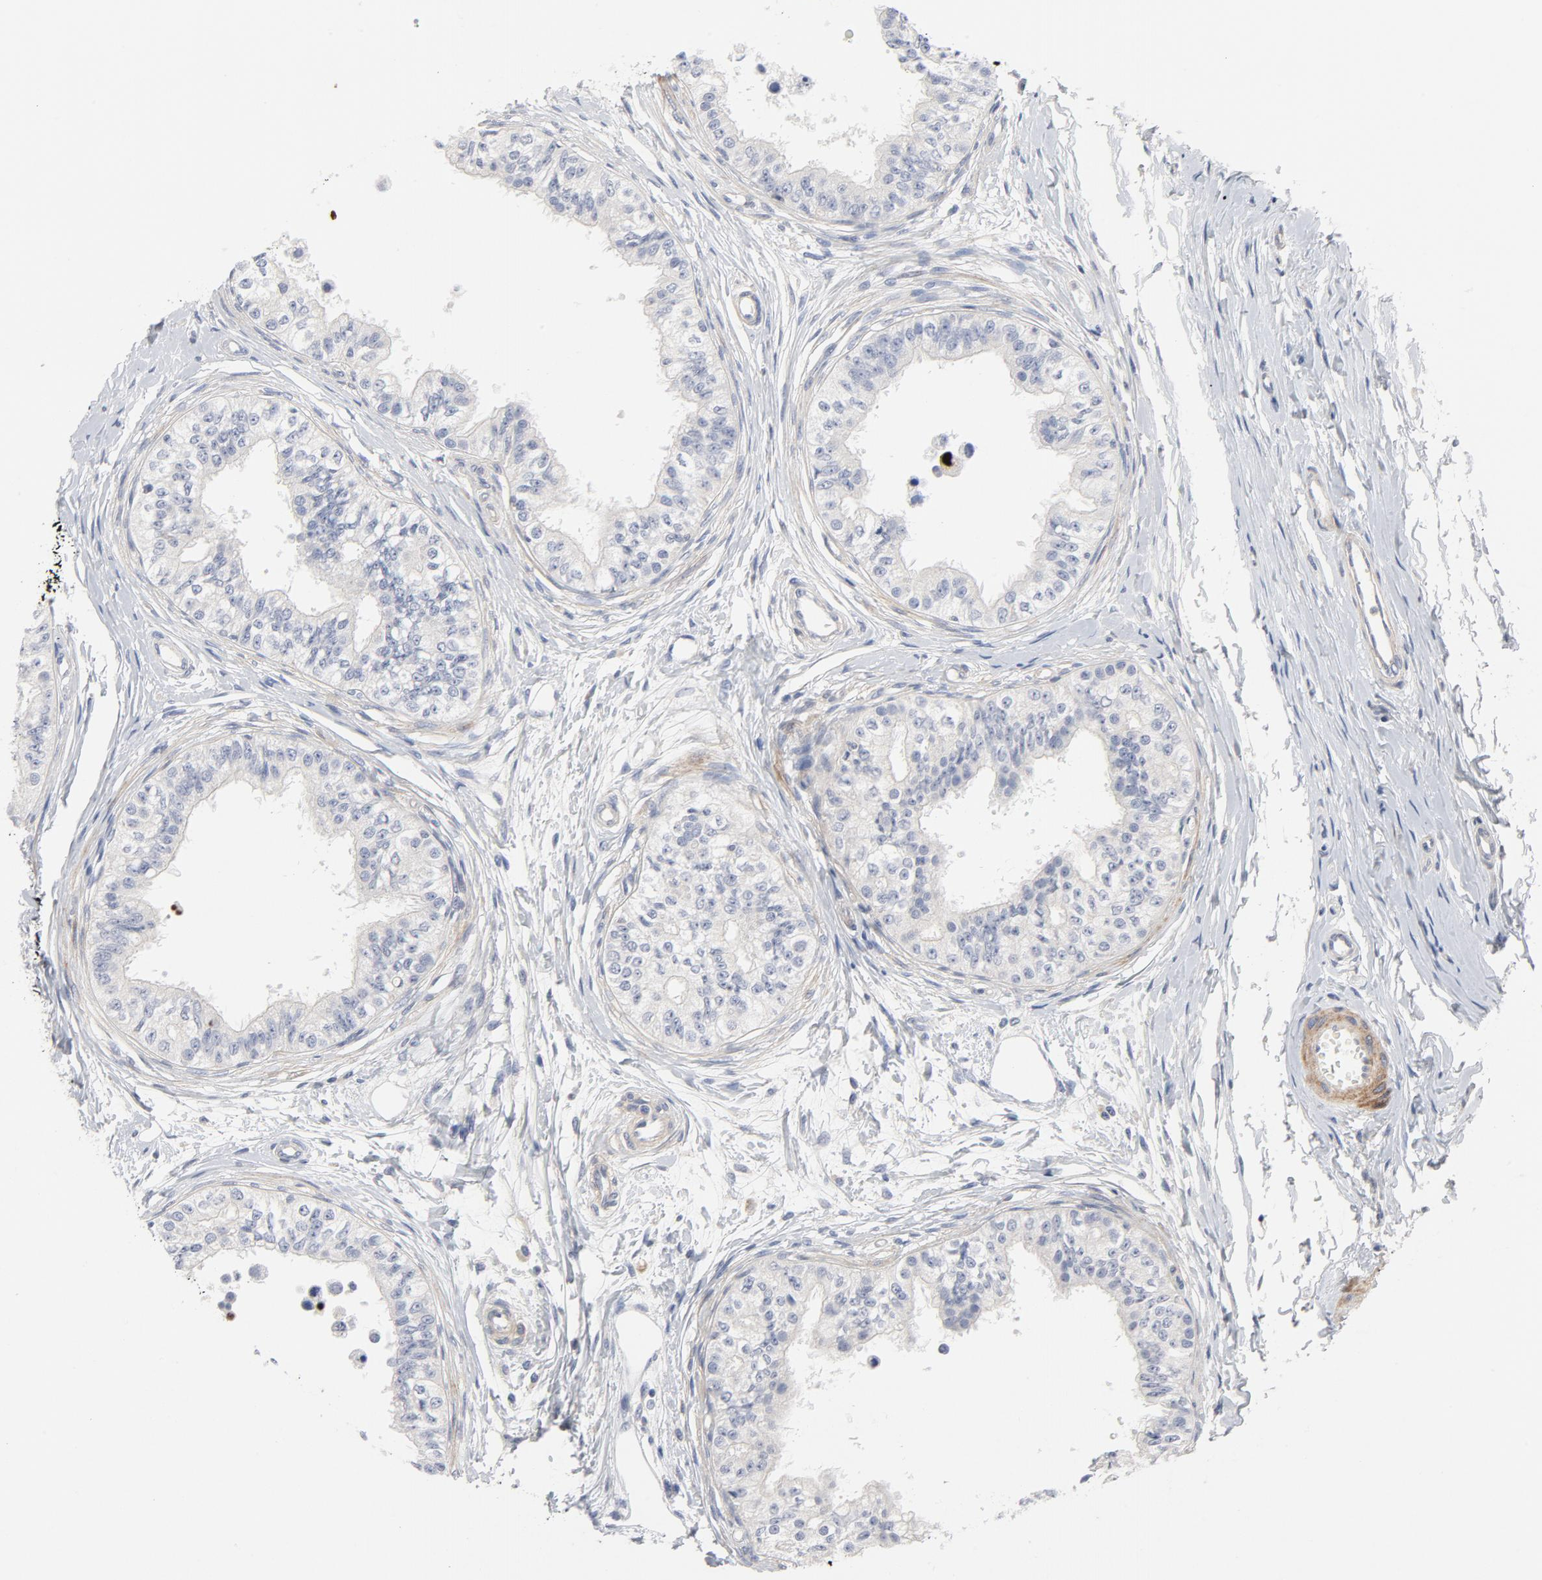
{"staining": {"intensity": "negative", "quantity": "none", "location": "none"}, "tissue": "epididymis", "cell_type": "Glandular cells", "image_type": "normal", "snomed": [{"axis": "morphology", "description": "Normal tissue, NOS"}, {"axis": "morphology", "description": "Adenocarcinoma, metastatic, NOS"}, {"axis": "topography", "description": "Testis"}, {"axis": "topography", "description": "Epididymis"}], "caption": "Immunohistochemistry (IHC) of unremarkable epididymis shows no positivity in glandular cells.", "gene": "ROCK1", "patient": {"sex": "male", "age": 26}}